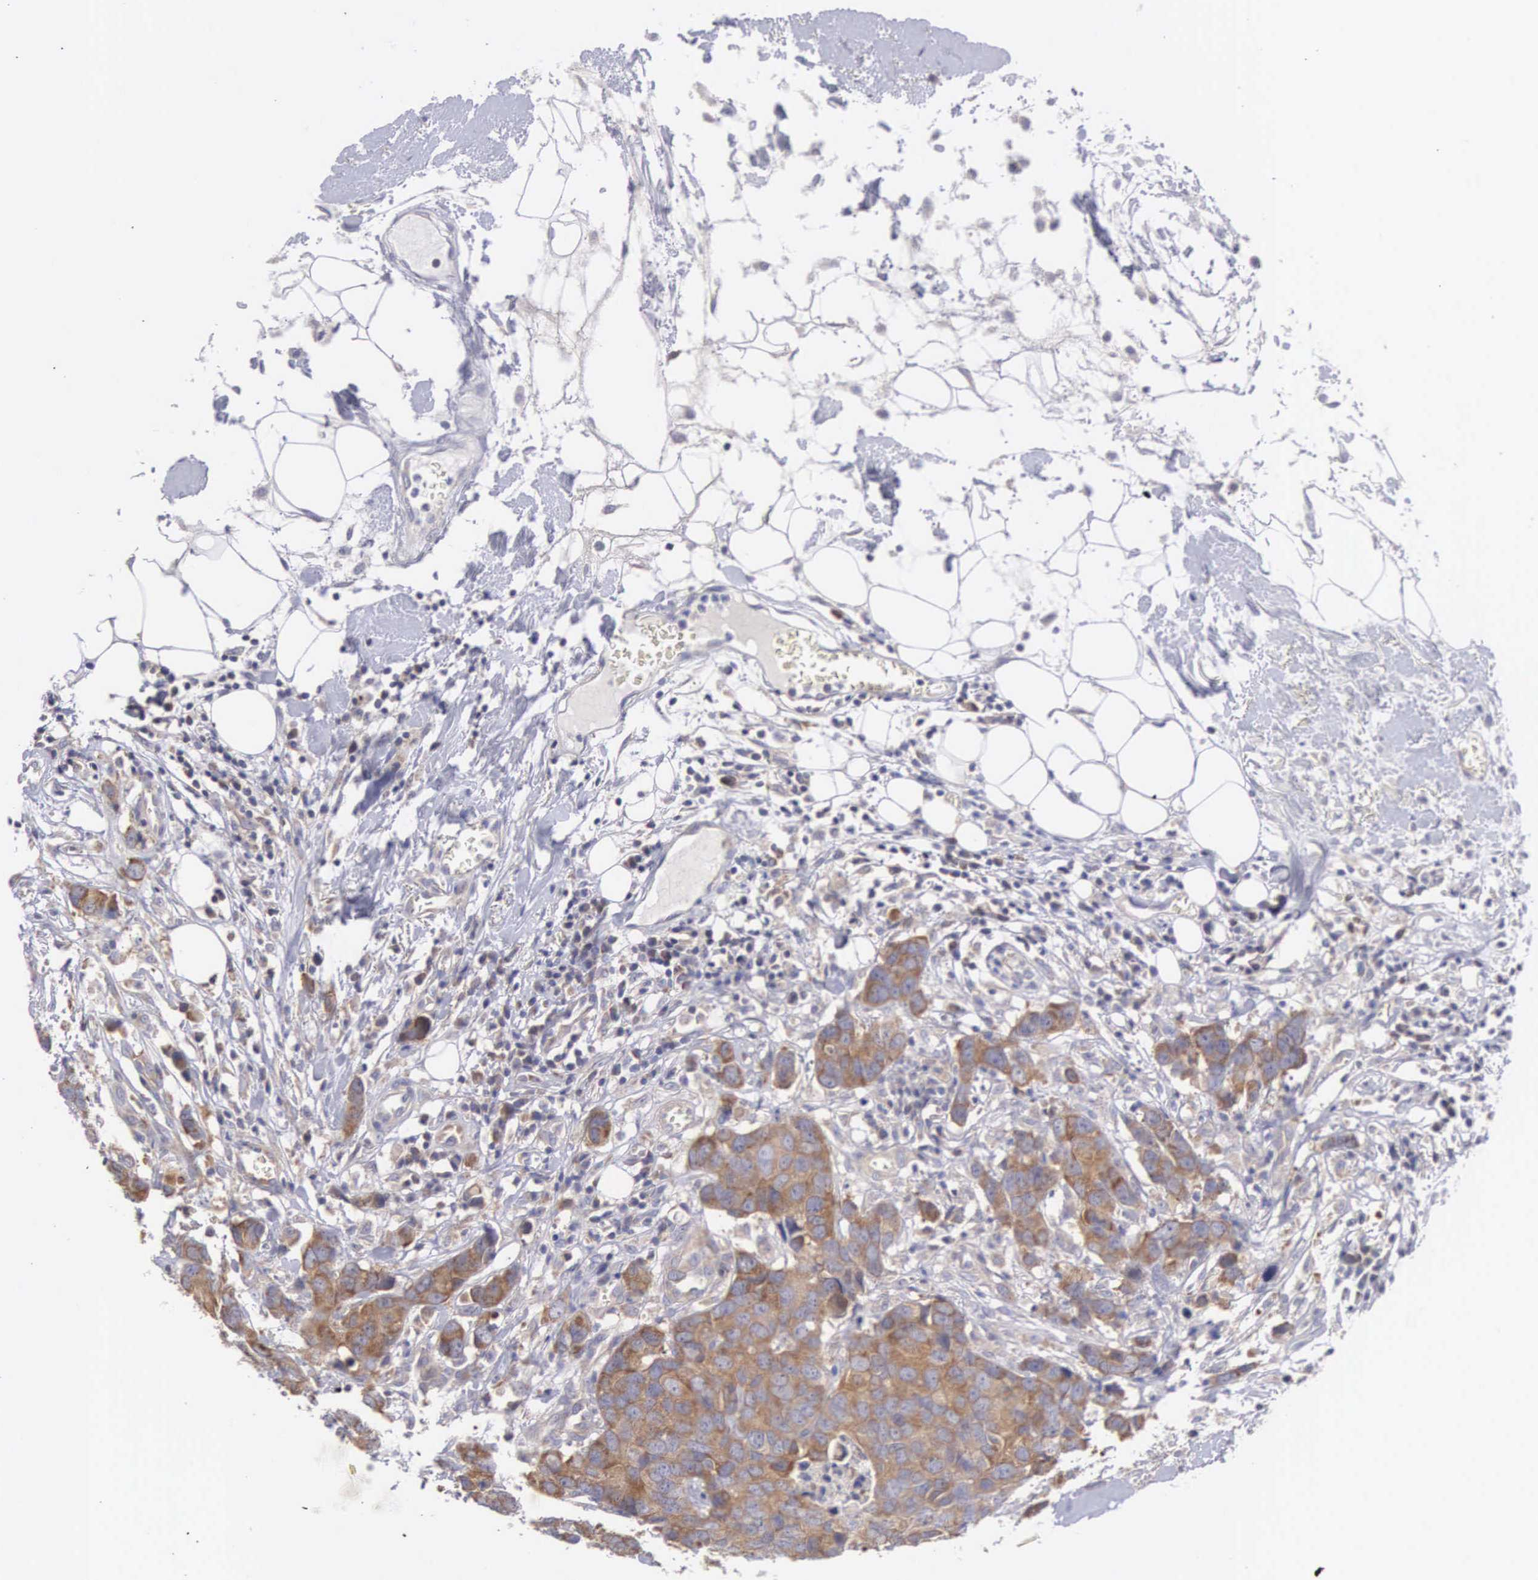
{"staining": {"intensity": "moderate", "quantity": ">75%", "location": "cytoplasmic/membranous"}, "tissue": "breast cancer", "cell_type": "Tumor cells", "image_type": "cancer", "snomed": [{"axis": "morphology", "description": "Duct carcinoma"}, {"axis": "topography", "description": "Breast"}], "caption": "Protein staining of infiltrating ductal carcinoma (breast) tissue displays moderate cytoplasmic/membranous staining in about >75% of tumor cells. (brown staining indicates protein expression, while blue staining denotes nuclei).", "gene": "TXLNG", "patient": {"sex": "female", "age": 91}}